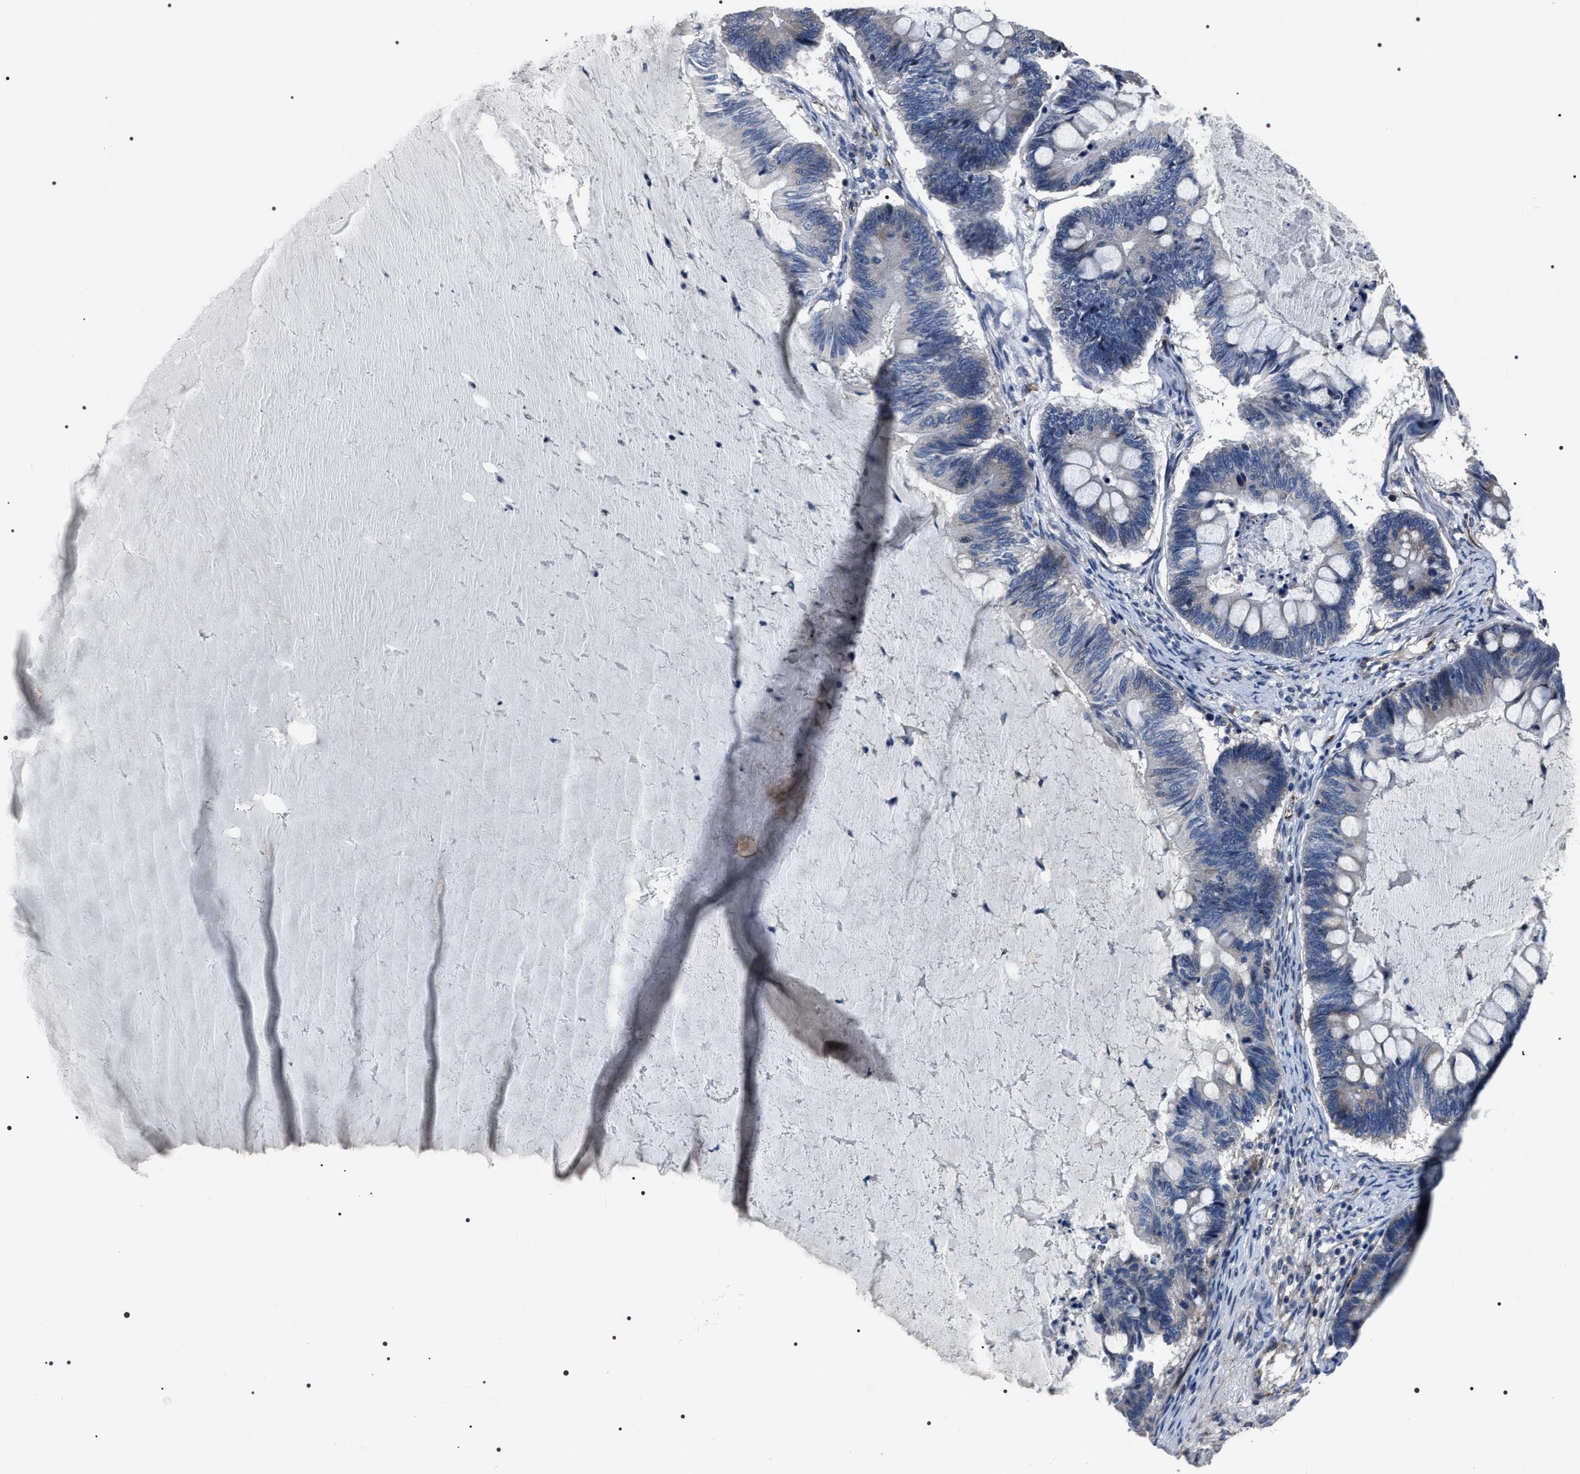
{"staining": {"intensity": "negative", "quantity": "none", "location": "none"}, "tissue": "ovarian cancer", "cell_type": "Tumor cells", "image_type": "cancer", "snomed": [{"axis": "morphology", "description": "Cystadenocarcinoma, mucinous, NOS"}, {"axis": "topography", "description": "Ovary"}], "caption": "Immunohistochemistry image of neoplastic tissue: mucinous cystadenocarcinoma (ovarian) stained with DAB reveals no significant protein staining in tumor cells. (Brightfield microscopy of DAB immunohistochemistry (IHC) at high magnification).", "gene": "PKD1L1", "patient": {"sex": "female", "age": 61}}